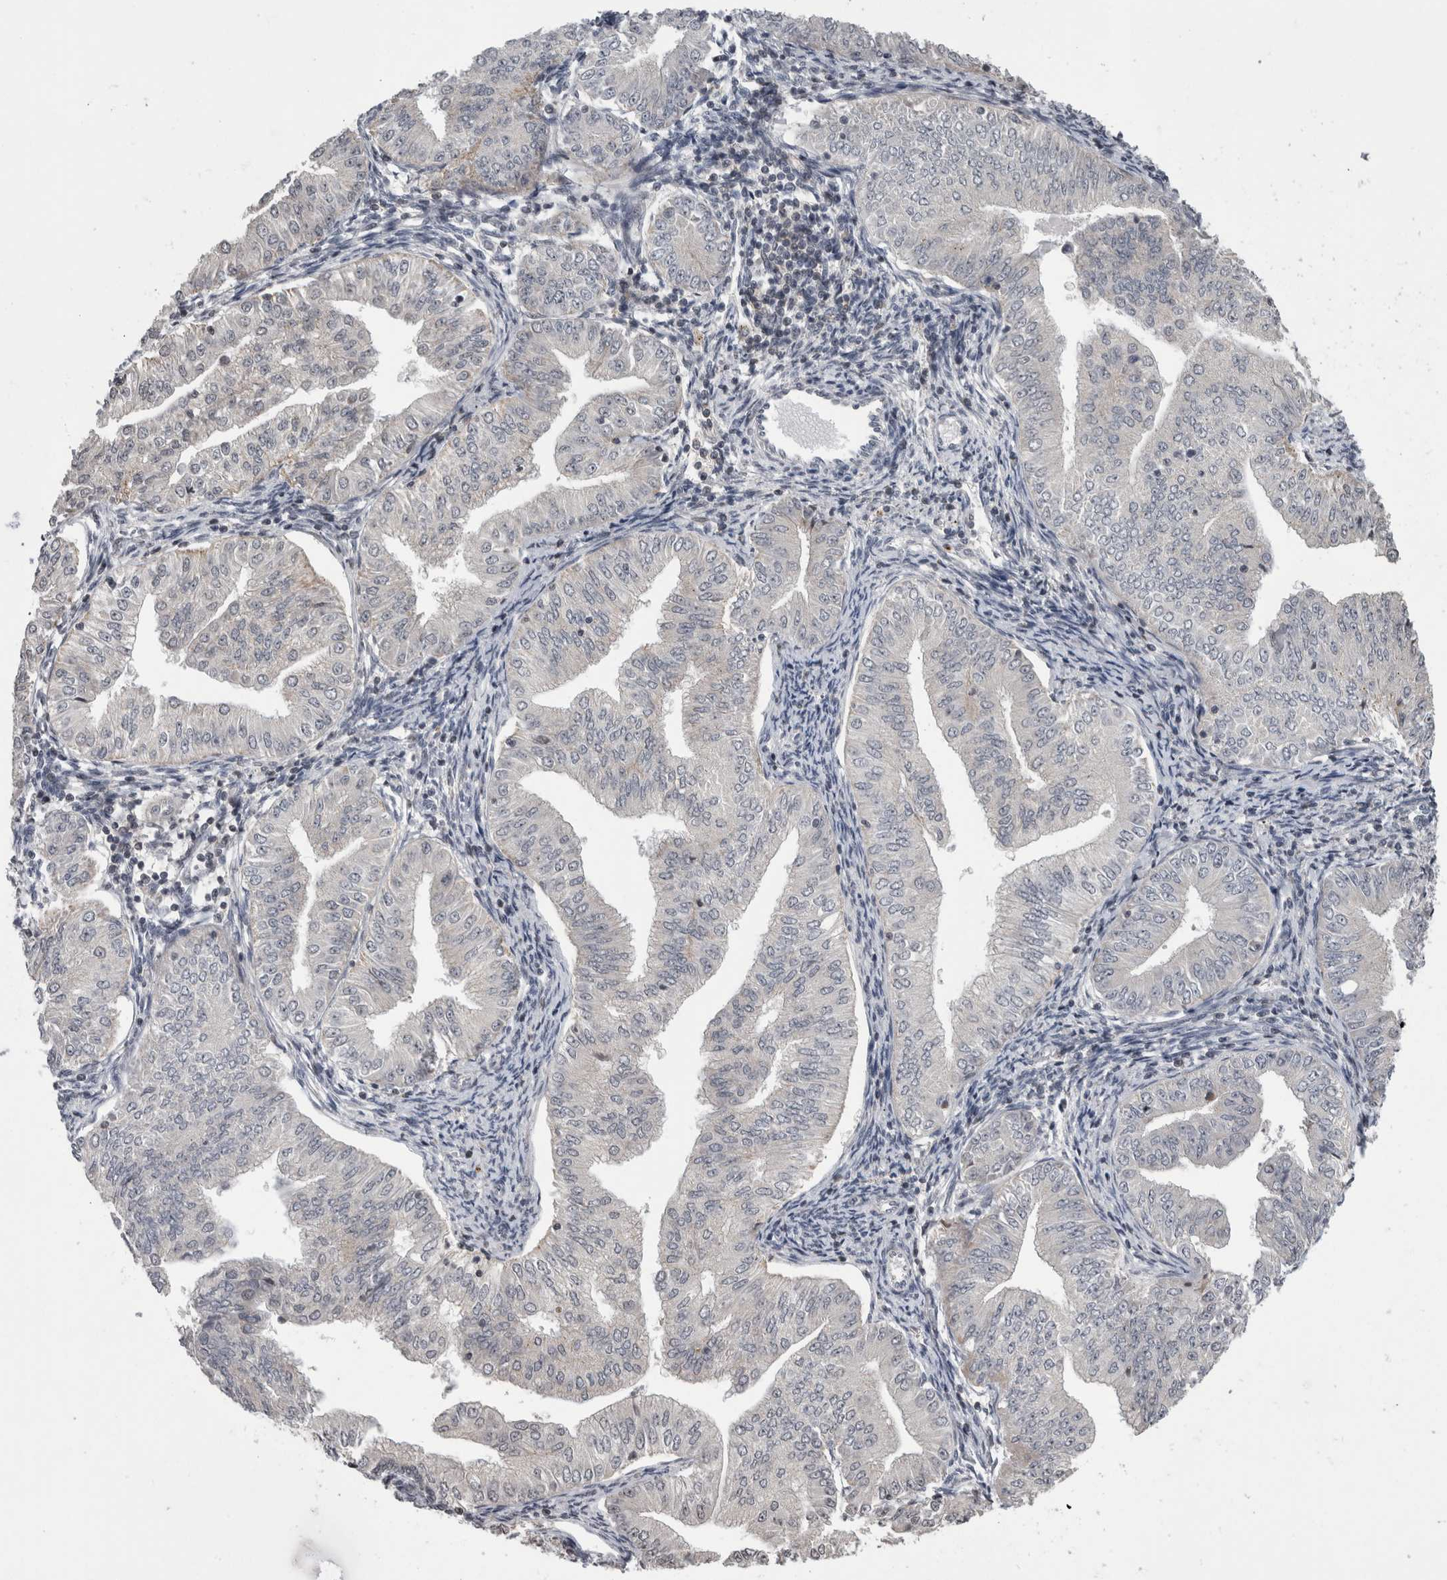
{"staining": {"intensity": "negative", "quantity": "none", "location": "none"}, "tissue": "endometrial cancer", "cell_type": "Tumor cells", "image_type": "cancer", "snomed": [{"axis": "morphology", "description": "Normal tissue, NOS"}, {"axis": "morphology", "description": "Adenocarcinoma, NOS"}, {"axis": "topography", "description": "Endometrium"}], "caption": "The immunohistochemistry (IHC) micrograph has no significant positivity in tumor cells of endometrial adenocarcinoma tissue. Brightfield microscopy of IHC stained with DAB (3,3'-diaminobenzidine) (brown) and hematoxylin (blue), captured at high magnification.", "gene": "ZBTB11", "patient": {"sex": "female", "age": 53}}